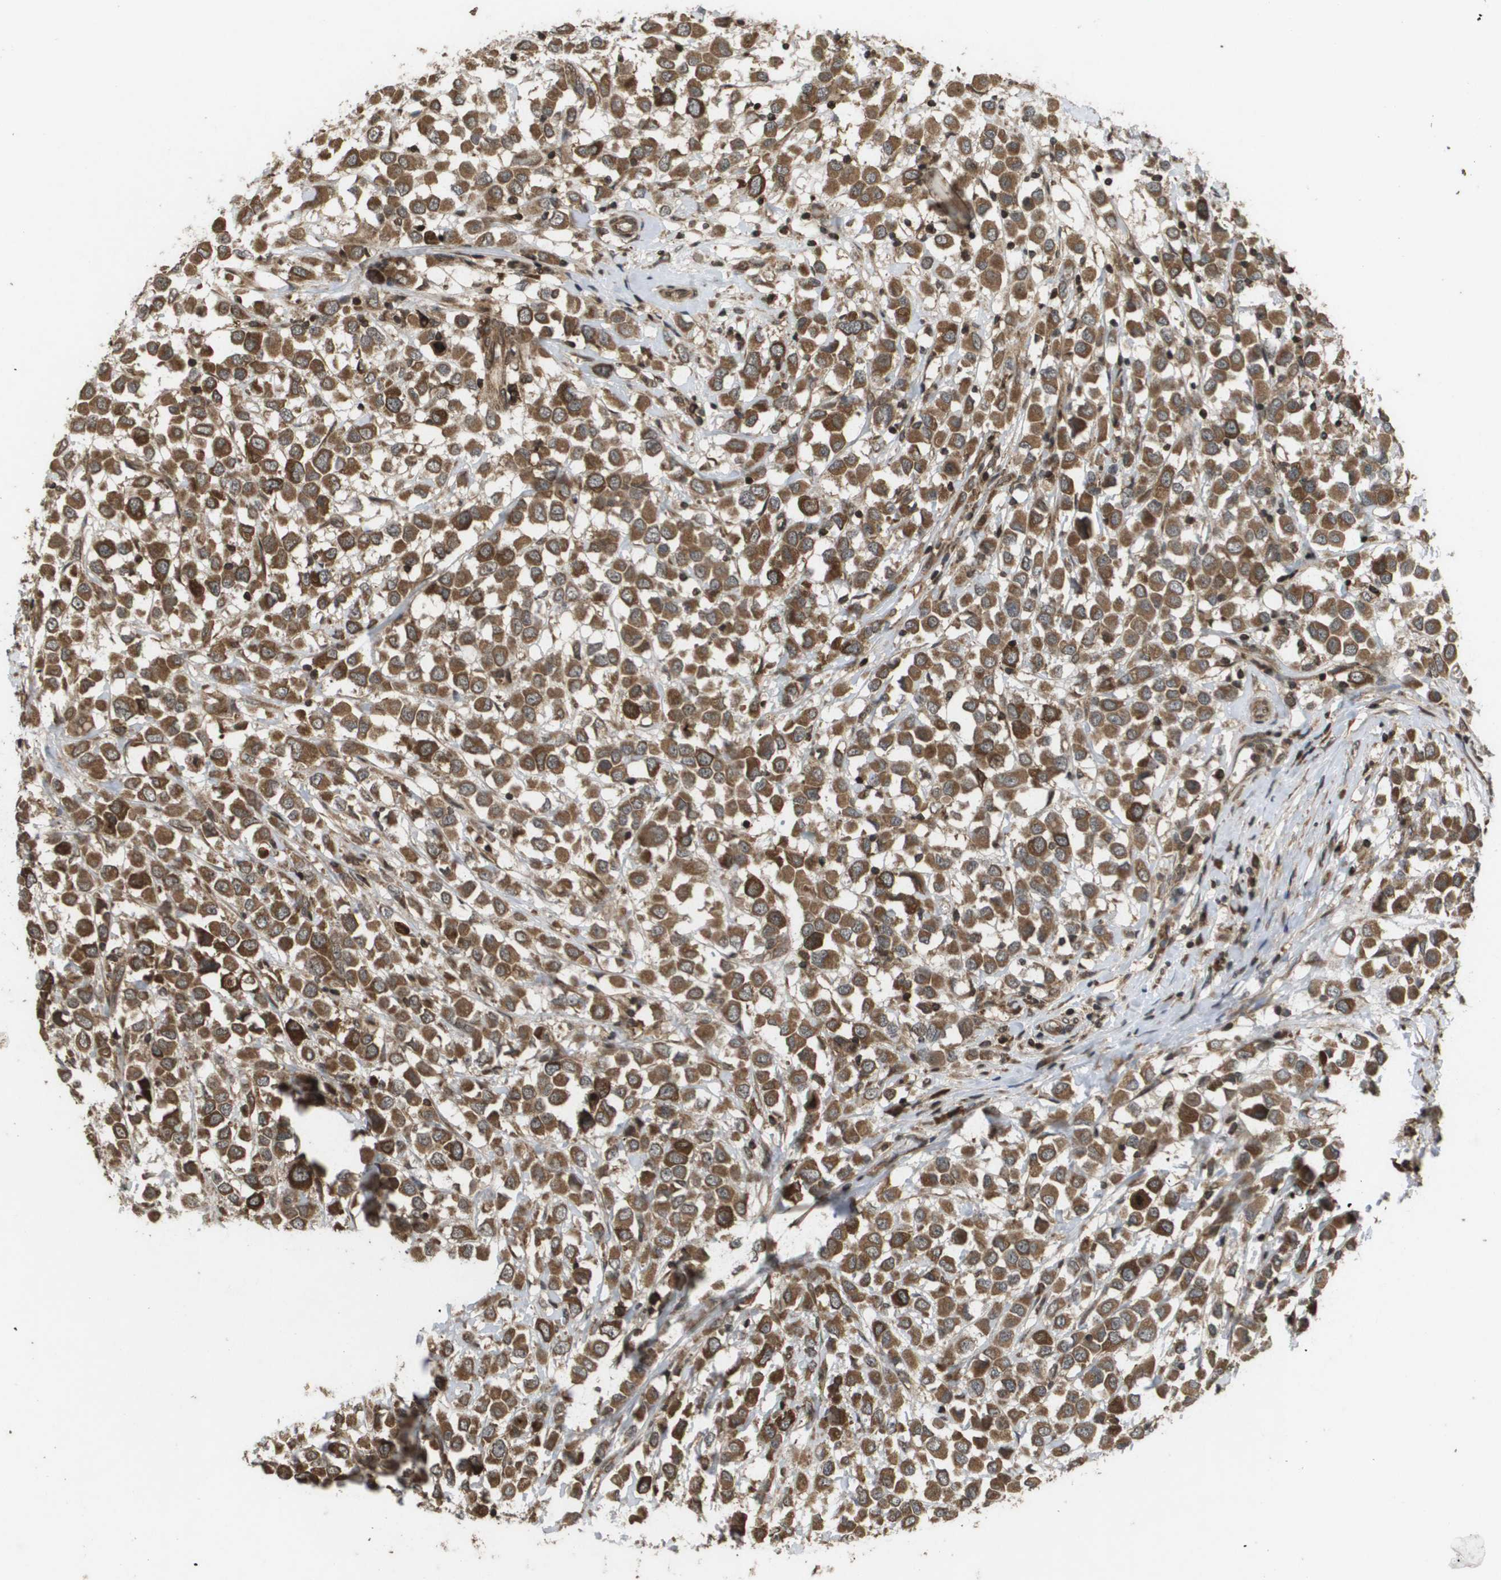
{"staining": {"intensity": "strong", "quantity": ">75%", "location": "cytoplasmic/membranous"}, "tissue": "breast cancer", "cell_type": "Tumor cells", "image_type": "cancer", "snomed": [{"axis": "morphology", "description": "Duct carcinoma"}, {"axis": "topography", "description": "Breast"}], "caption": "Approximately >75% of tumor cells in human breast invasive ductal carcinoma reveal strong cytoplasmic/membranous protein expression as visualized by brown immunohistochemical staining.", "gene": "KIF11", "patient": {"sex": "female", "age": 61}}